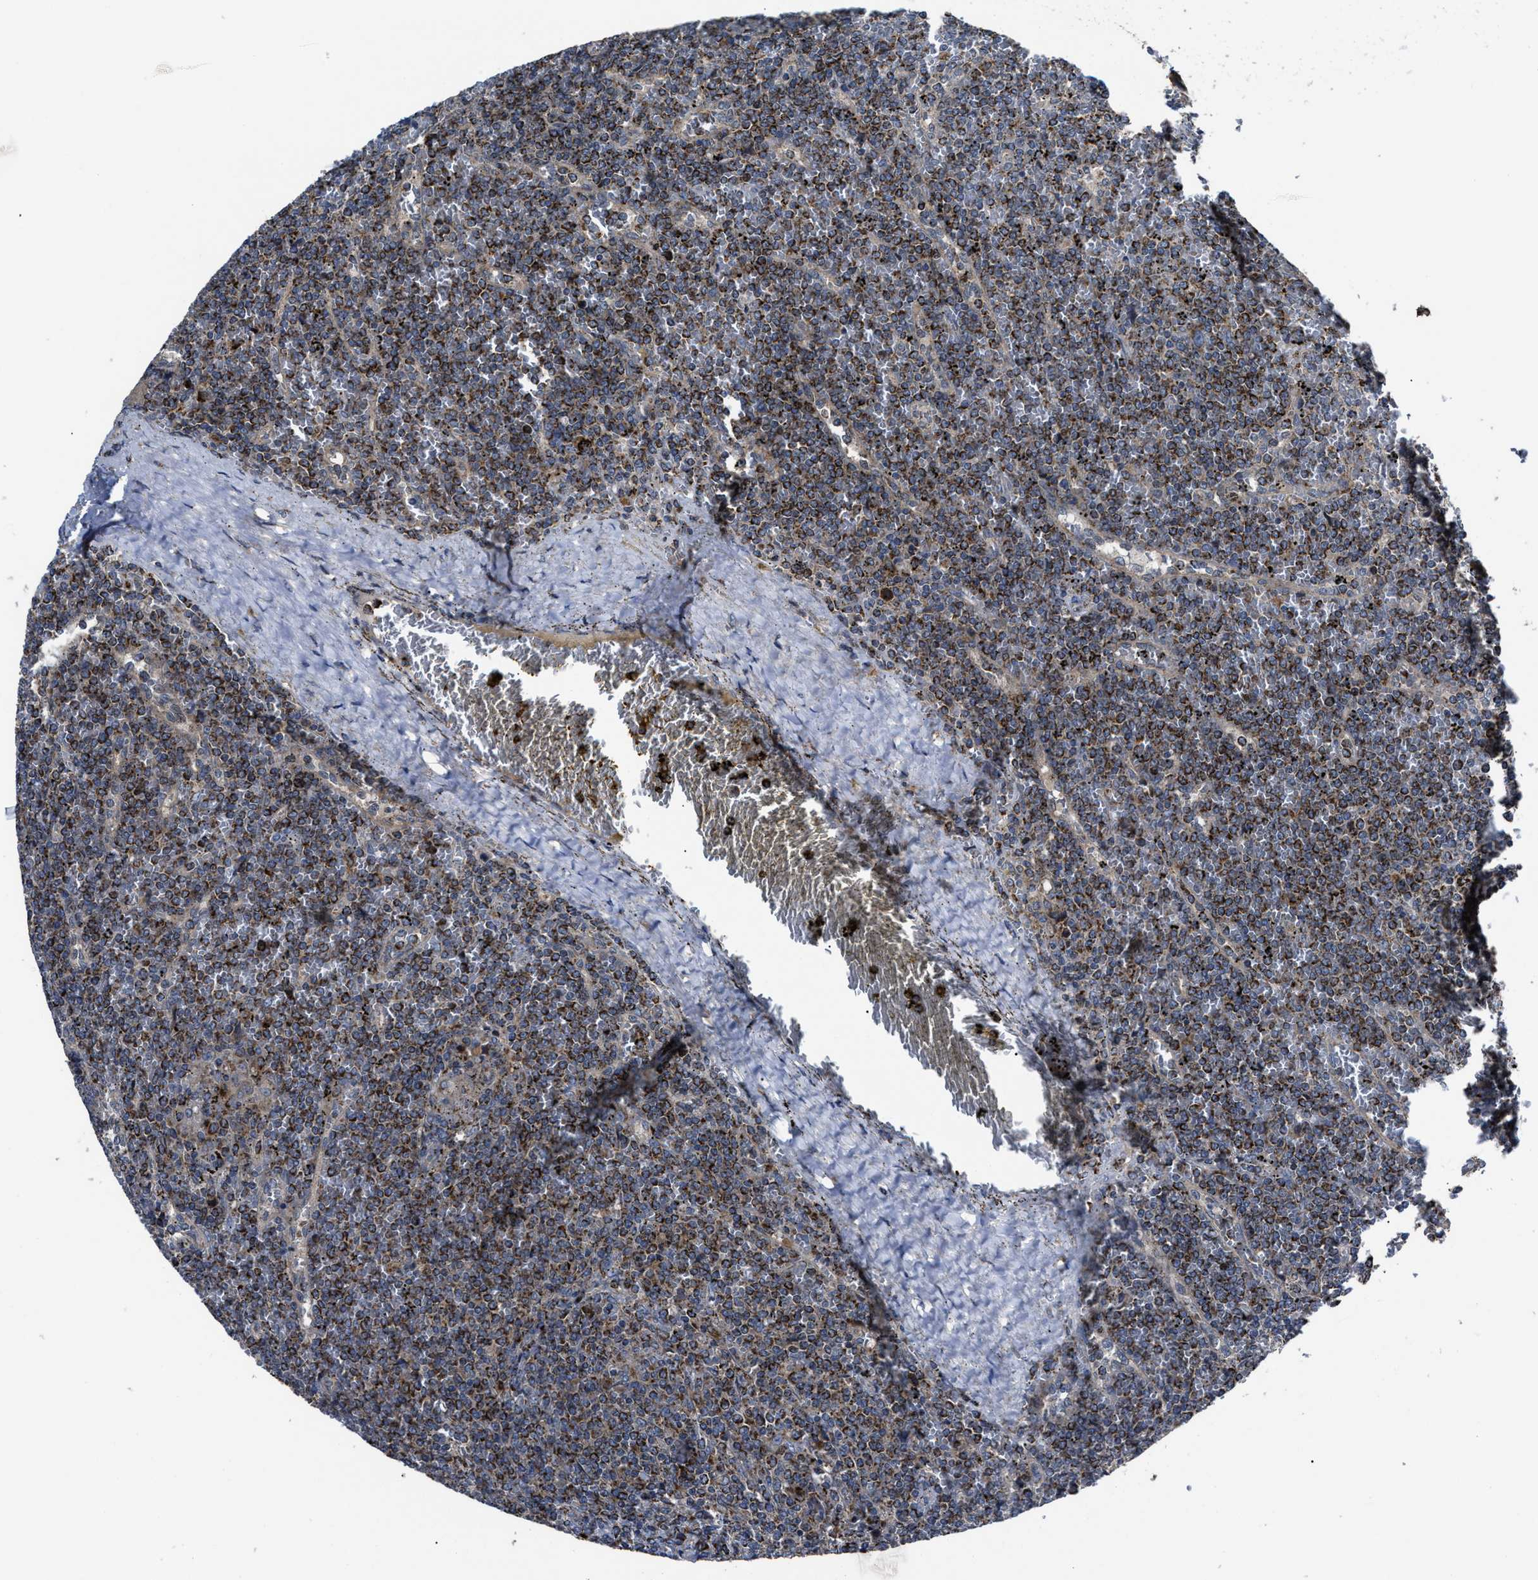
{"staining": {"intensity": "strong", "quantity": ">75%", "location": "cytoplasmic/membranous"}, "tissue": "lymphoma", "cell_type": "Tumor cells", "image_type": "cancer", "snomed": [{"axis": "morphology", "description": "Malignant lymphoma, non-Hodgkin's type, Low grade"}, {"axis": "topography", "description": "Spleen"}], "caption": "IHC histopathology image of neoplastic tissue: lymphoma stained using IHC reveals high levels of strong protein expression localized specifically in the cytoplasmic/membranous of tumor cells, appearing as a cytoplasmic/membranous brown color.", "gene": "PASK", "patient": {"sex": "female", "age": 19}}